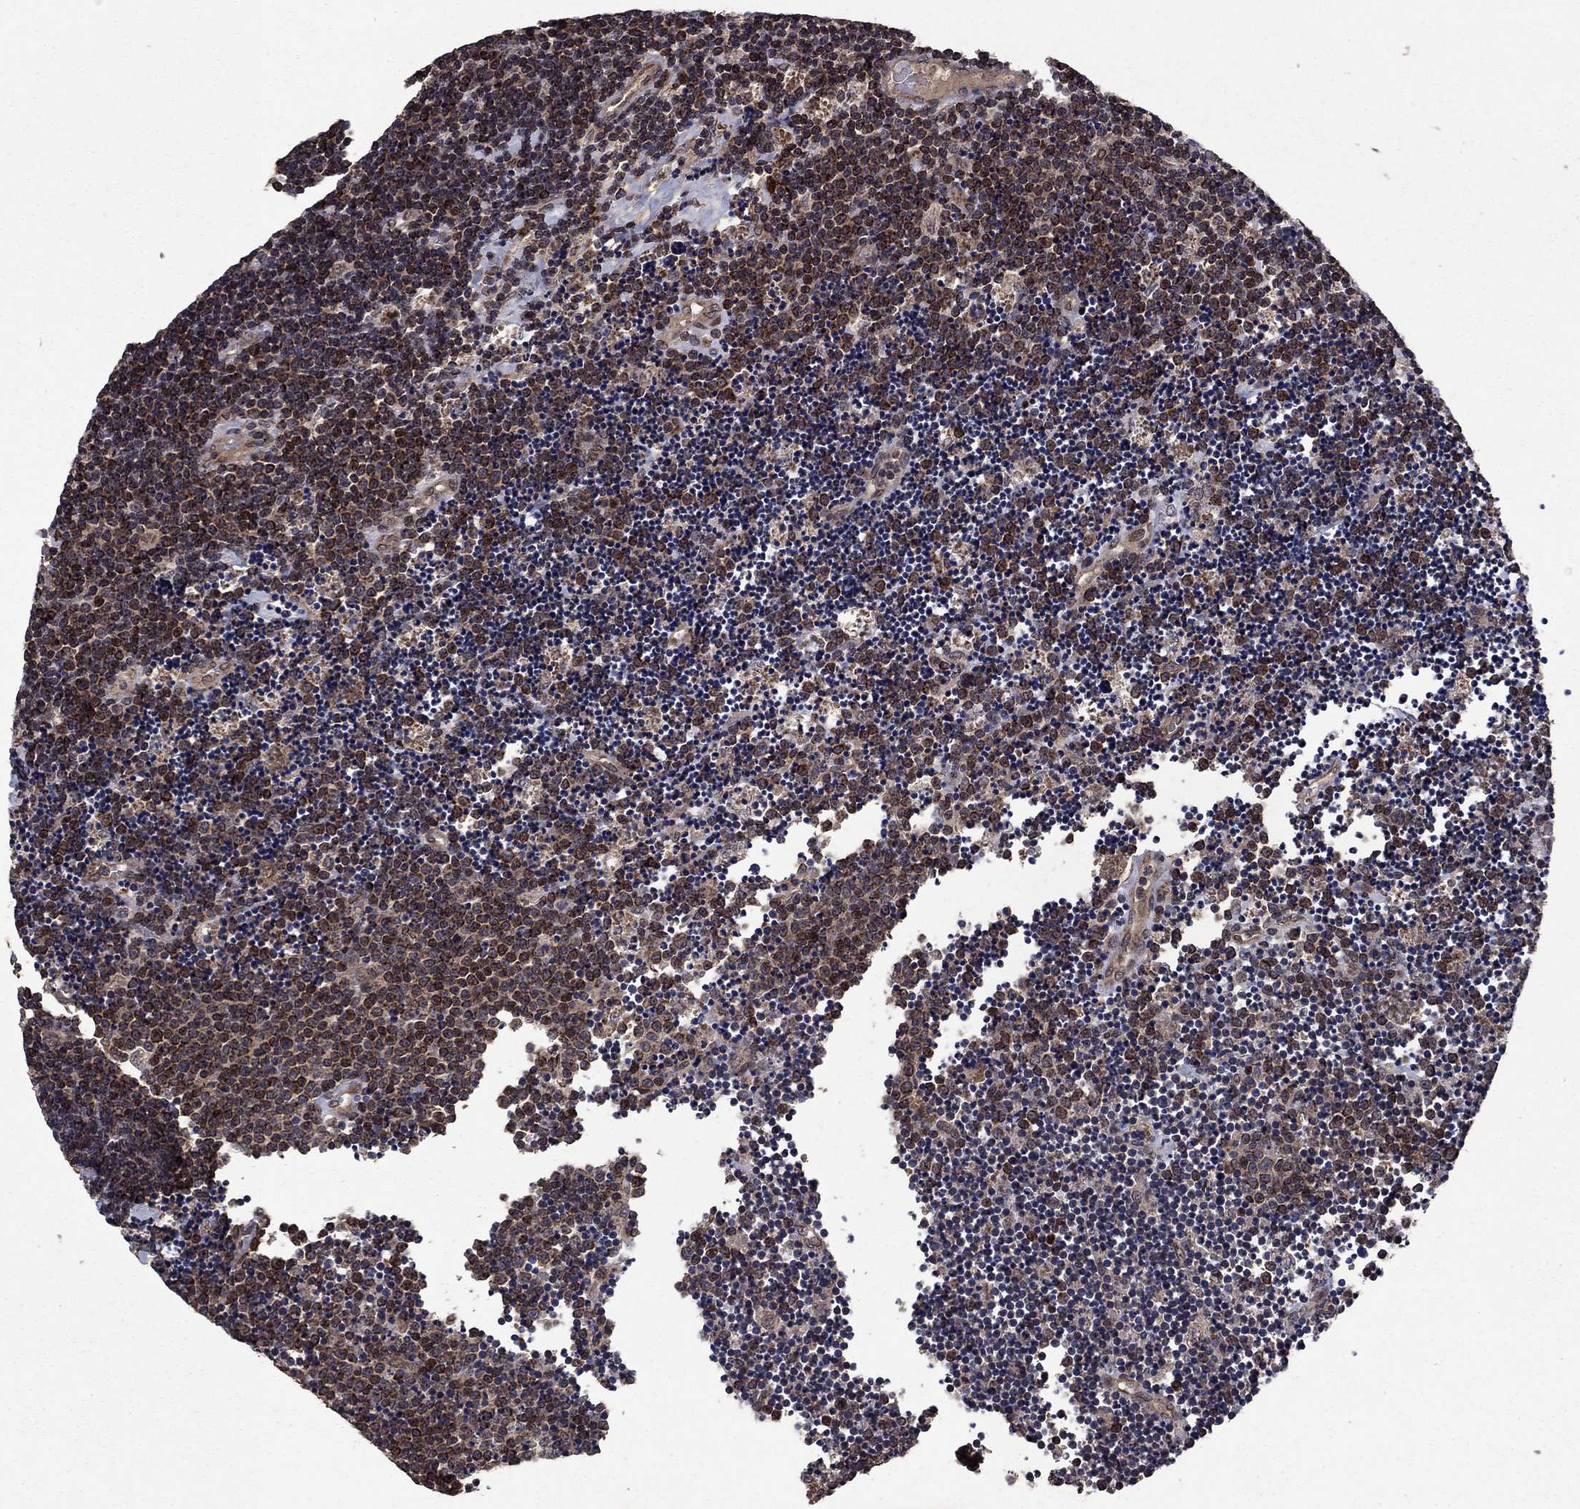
{"staining": {"intensity": "weak", "quantity": ">75%", "location": "cytoplasmic/membranous"}, "tissue": "lymphoma", "cell_type": "Tumor cells", "image_type": "cancer", "snomed": [{"axis": "morphology", "description": "Malignant lymphoma, non-Hodgkin's type, Low grade"}, {"axis": "topography", "description": "Brain"}], "caption": "Weak cytoplasmic/membranous protein positivity is appreciated in approximately >75% of tumor cells in low-grade malignant lymphoma, non-Hodgkin's type.", "gene": "DHRS1", "patient": {"sex": "female", "age": 66}}